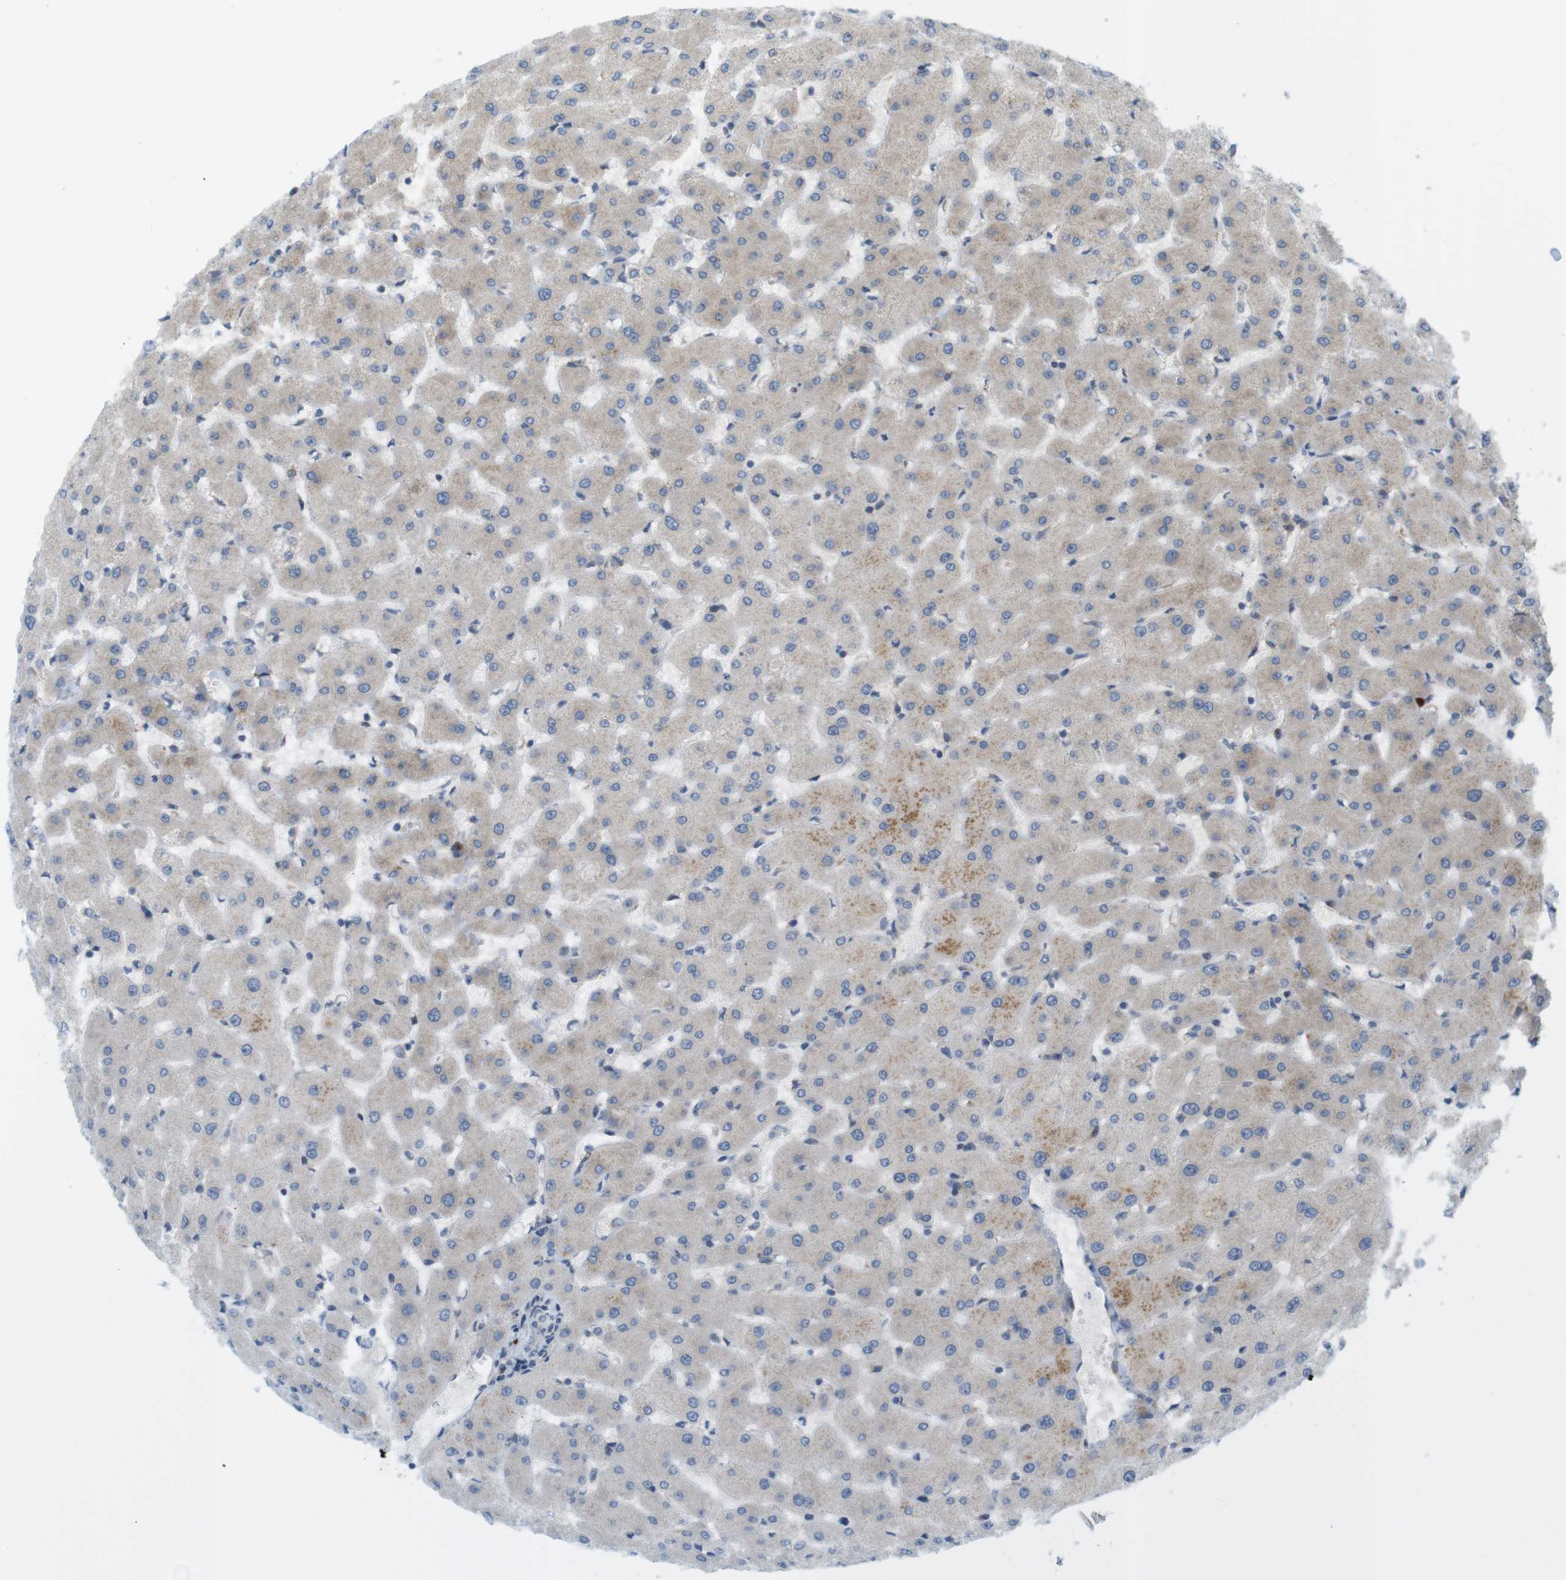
{"staining": {"intensity": "negative", "quantity": "none", "location": "none"}, "tissue": "liver", "cell_type": "Cholangiocytes", "image_type": "normal", "snomed": [{"axis": "morphology", "description": "Normal tissue, NOS"}, {"axis": "topography", "description": "Liver"}], "caption": "Image shows no protein staining in cholangiocytes of unremarkable liver.", "gene": "GJC3", "patient": {"sex": "female", "age": 63}}